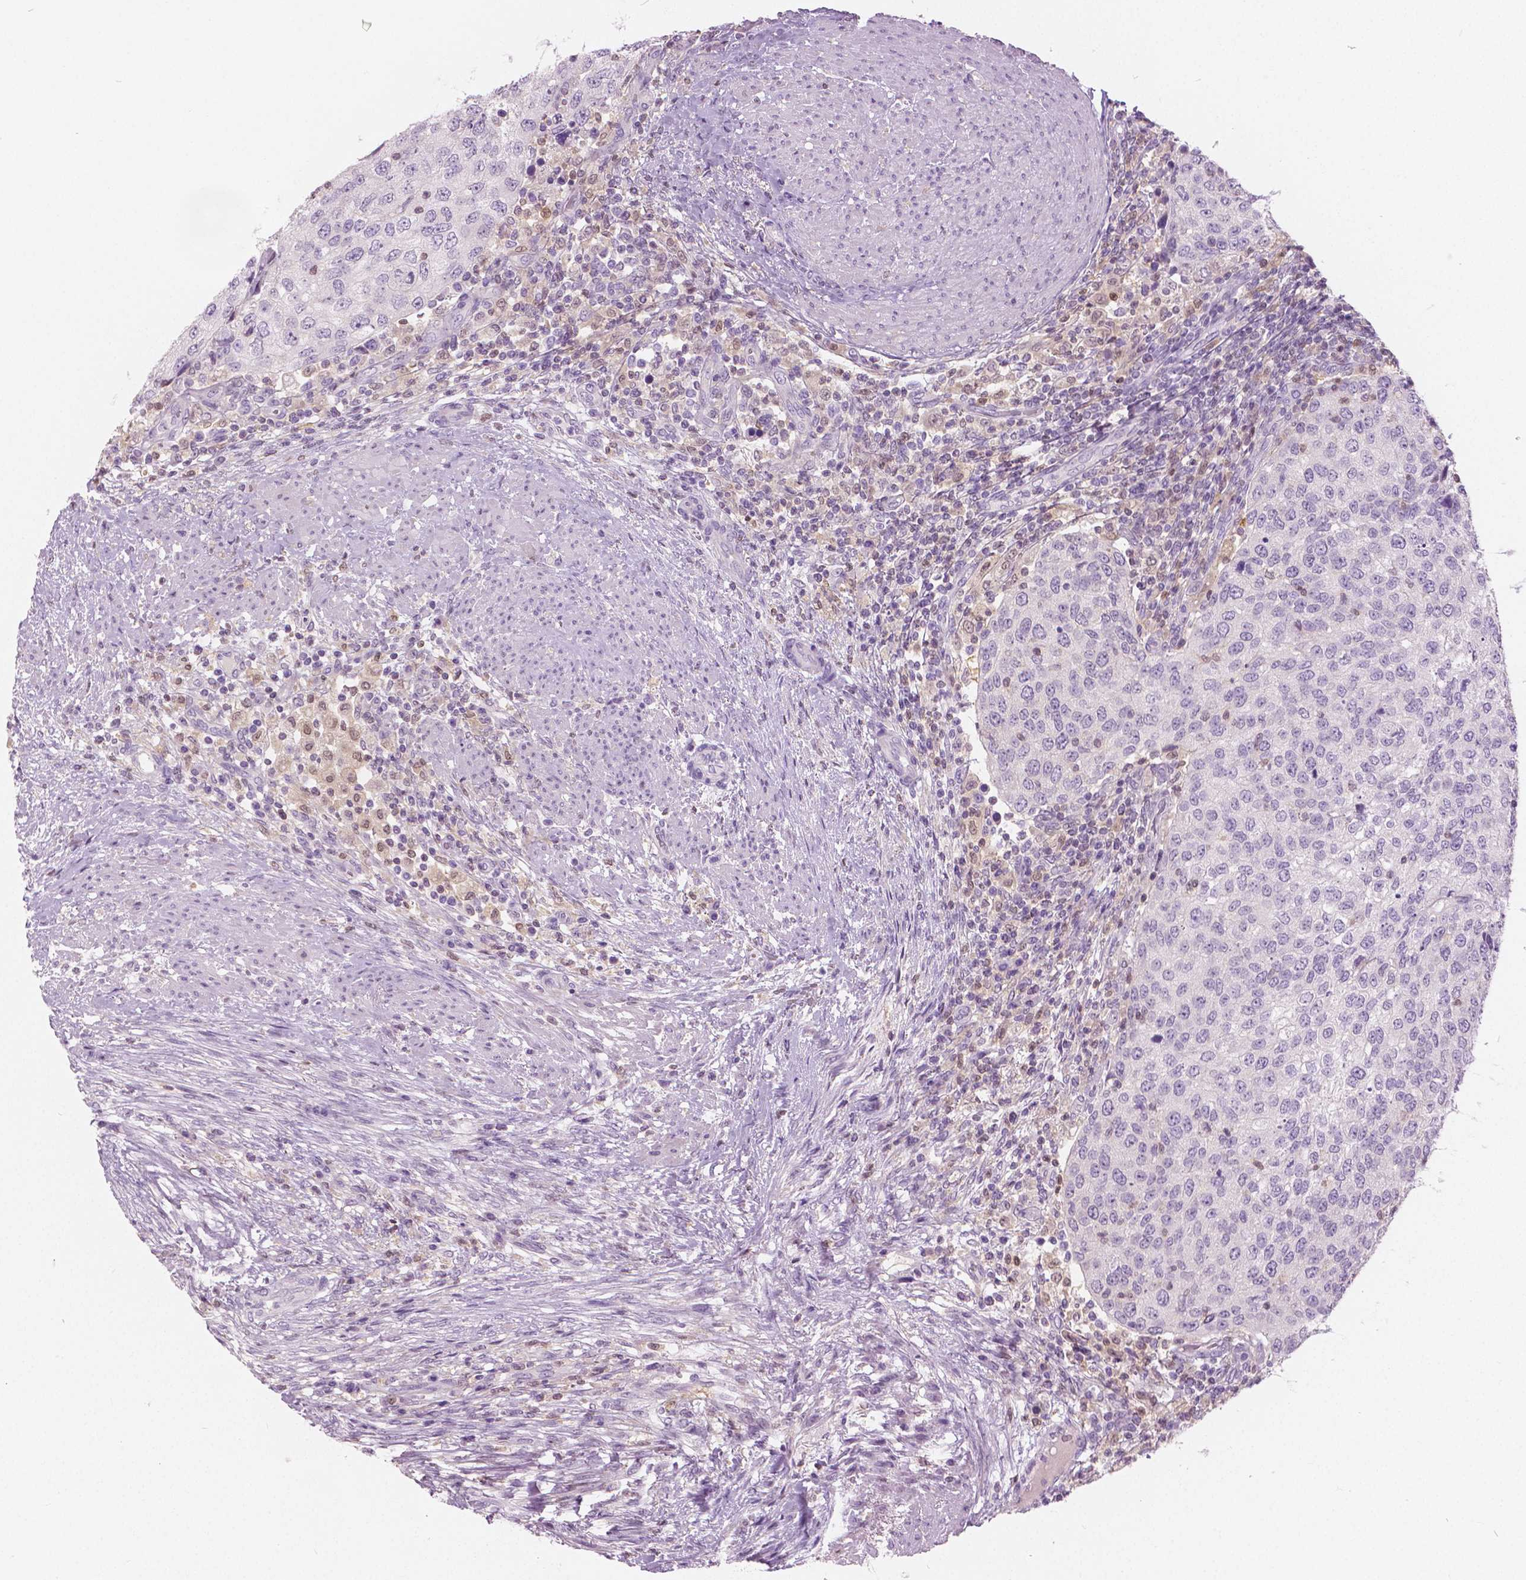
{"staining": {"intensity": "negative", "quantity": "none", "location": "none"}, "tissue": "urothelial cancer", "cell_type": "Tumor cells", "image_type": "cancer", "snomed": [{"axis": "morphology", "description": "Urothelial carcinoma, High grade"}, {"axis": "topography", "description": "Urinary bladder"}], "caption": "Tumor cells are negative for protein expression in human urothelial cancer. (Stains: DAB immunohistochemistry with hematoxylin counter stain, Microscopy: brightfield microscopy at high magnification).", "gene": "GALM", "patient": {"sex": "female", "age": 78}}